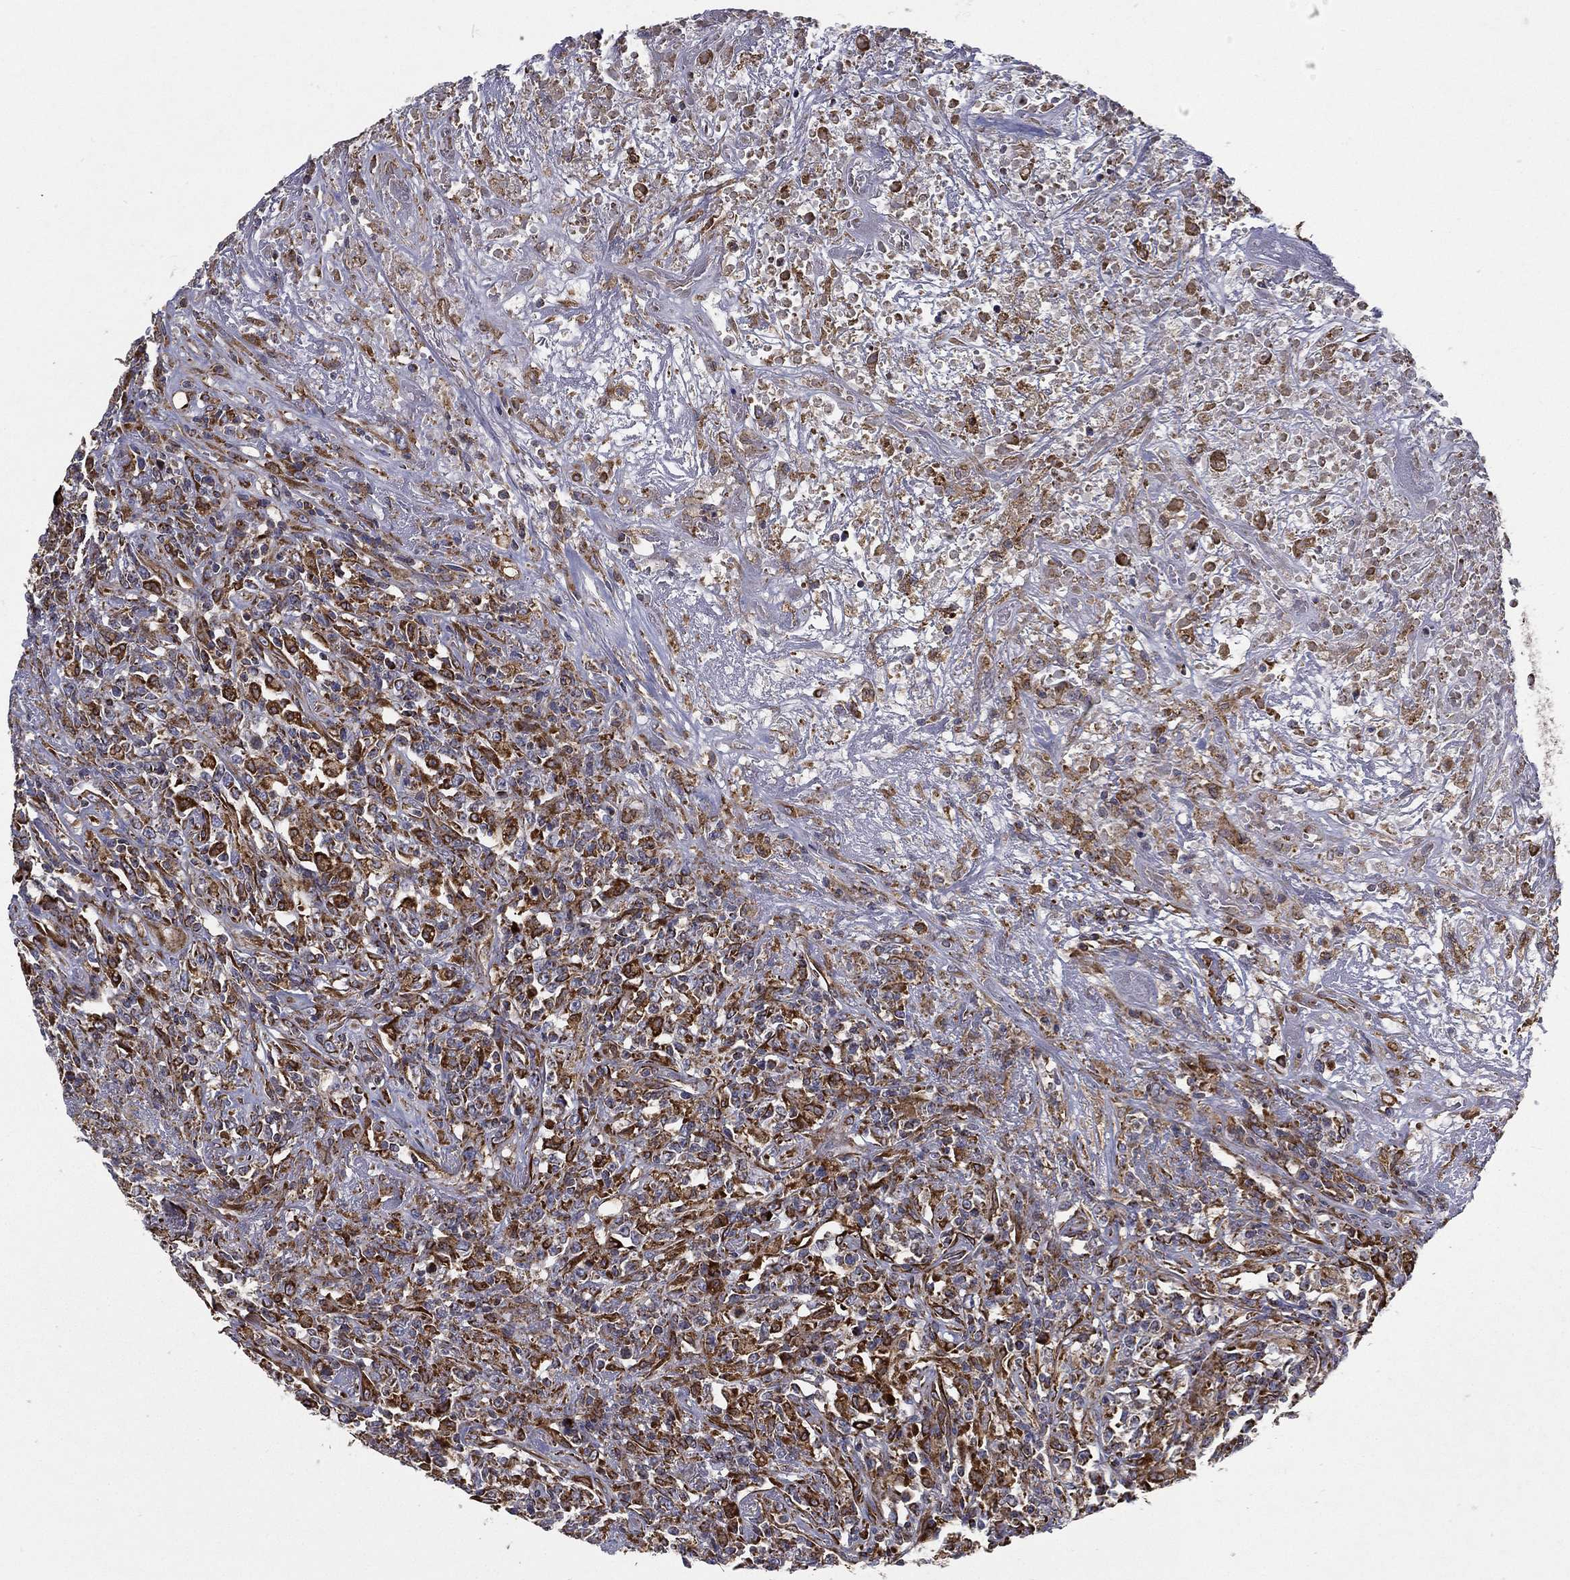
{"staining": {"intensity": "strong", "quantity": "25%-75%", "location": "cytoplasmic/membranous"}, "tissue": "lymphoma", "cell_type": "Tumor cells", "image_type": "cancer", "snomed": [{"axis": "morphology", "description": "Malignant lymphoma, non-Hodgkin's type, High grade"}, {"axis": "topography", "description": "Lung"}], "caption": "Immunohistochemistry (DAB) staining of human high-grade malignant lymphoma, non-Hodgkin's type shows strong cytoplasmic/membranous protein positivity in approximately 25%-75% of tumor cells. (DAB (3,3'-diaminobenzidine) IHC, brown staining for protein, blue staining for nuclei).", "gene": "MT-CYB", "patient": {"sex": "male", "age": 79}}